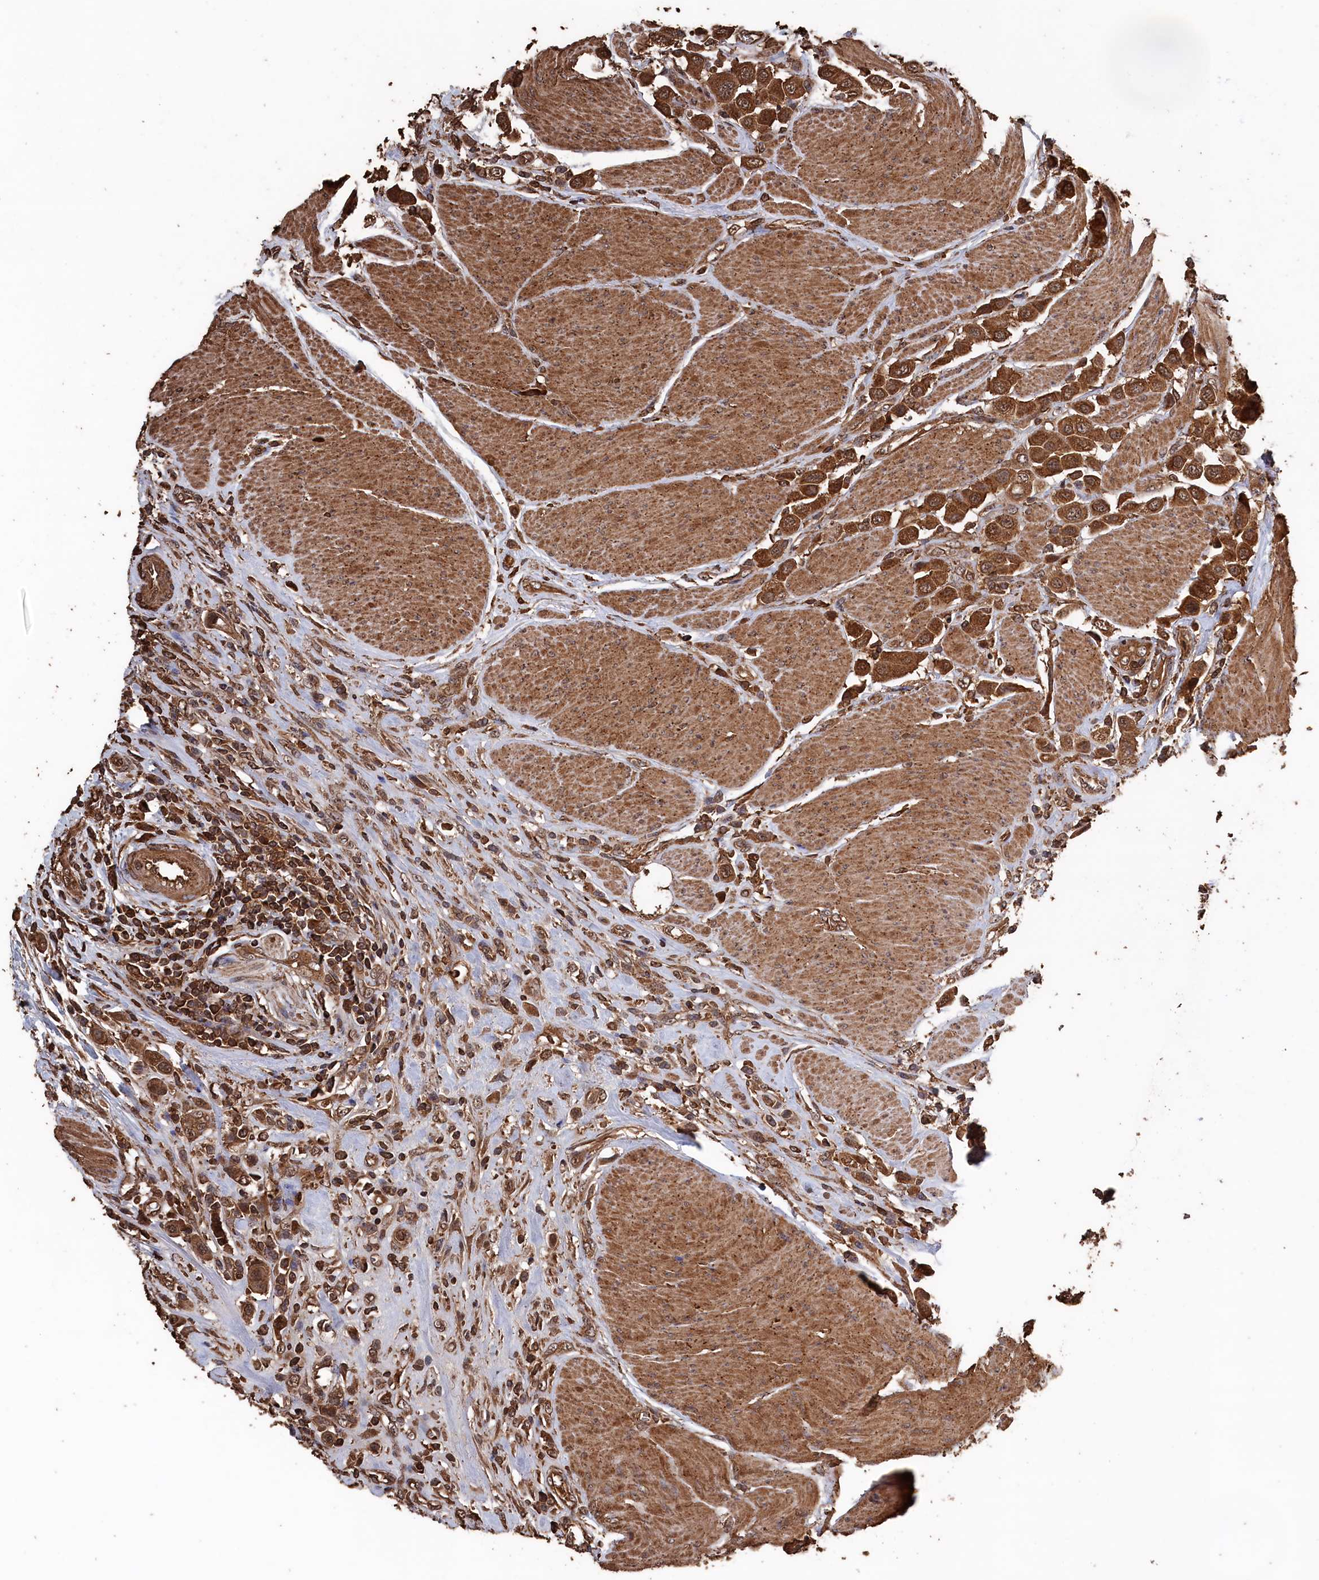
{"staining": {"intensity": "strong", "quantity": ">75%", "location": "cytoplasmic/membranous"}, "tissue": "urothelial cancer", "cell_type": "Tumor cells", "image_type": "cancer", "snomed": [{"axis": "morphology", "description": "Urothelial carcinoma, High grade"}, {"axis": "topography", "description": "Urinary bladder"}], "caption": "This histopathology image demonstrates IHC staining of high-grade urothelial carcinoma, with high strong cytoplasmic/membranous staining in approximately >75% of tumor cells.", "gene": "SNX33", "patient": {"sex": "male", "age": 50}}